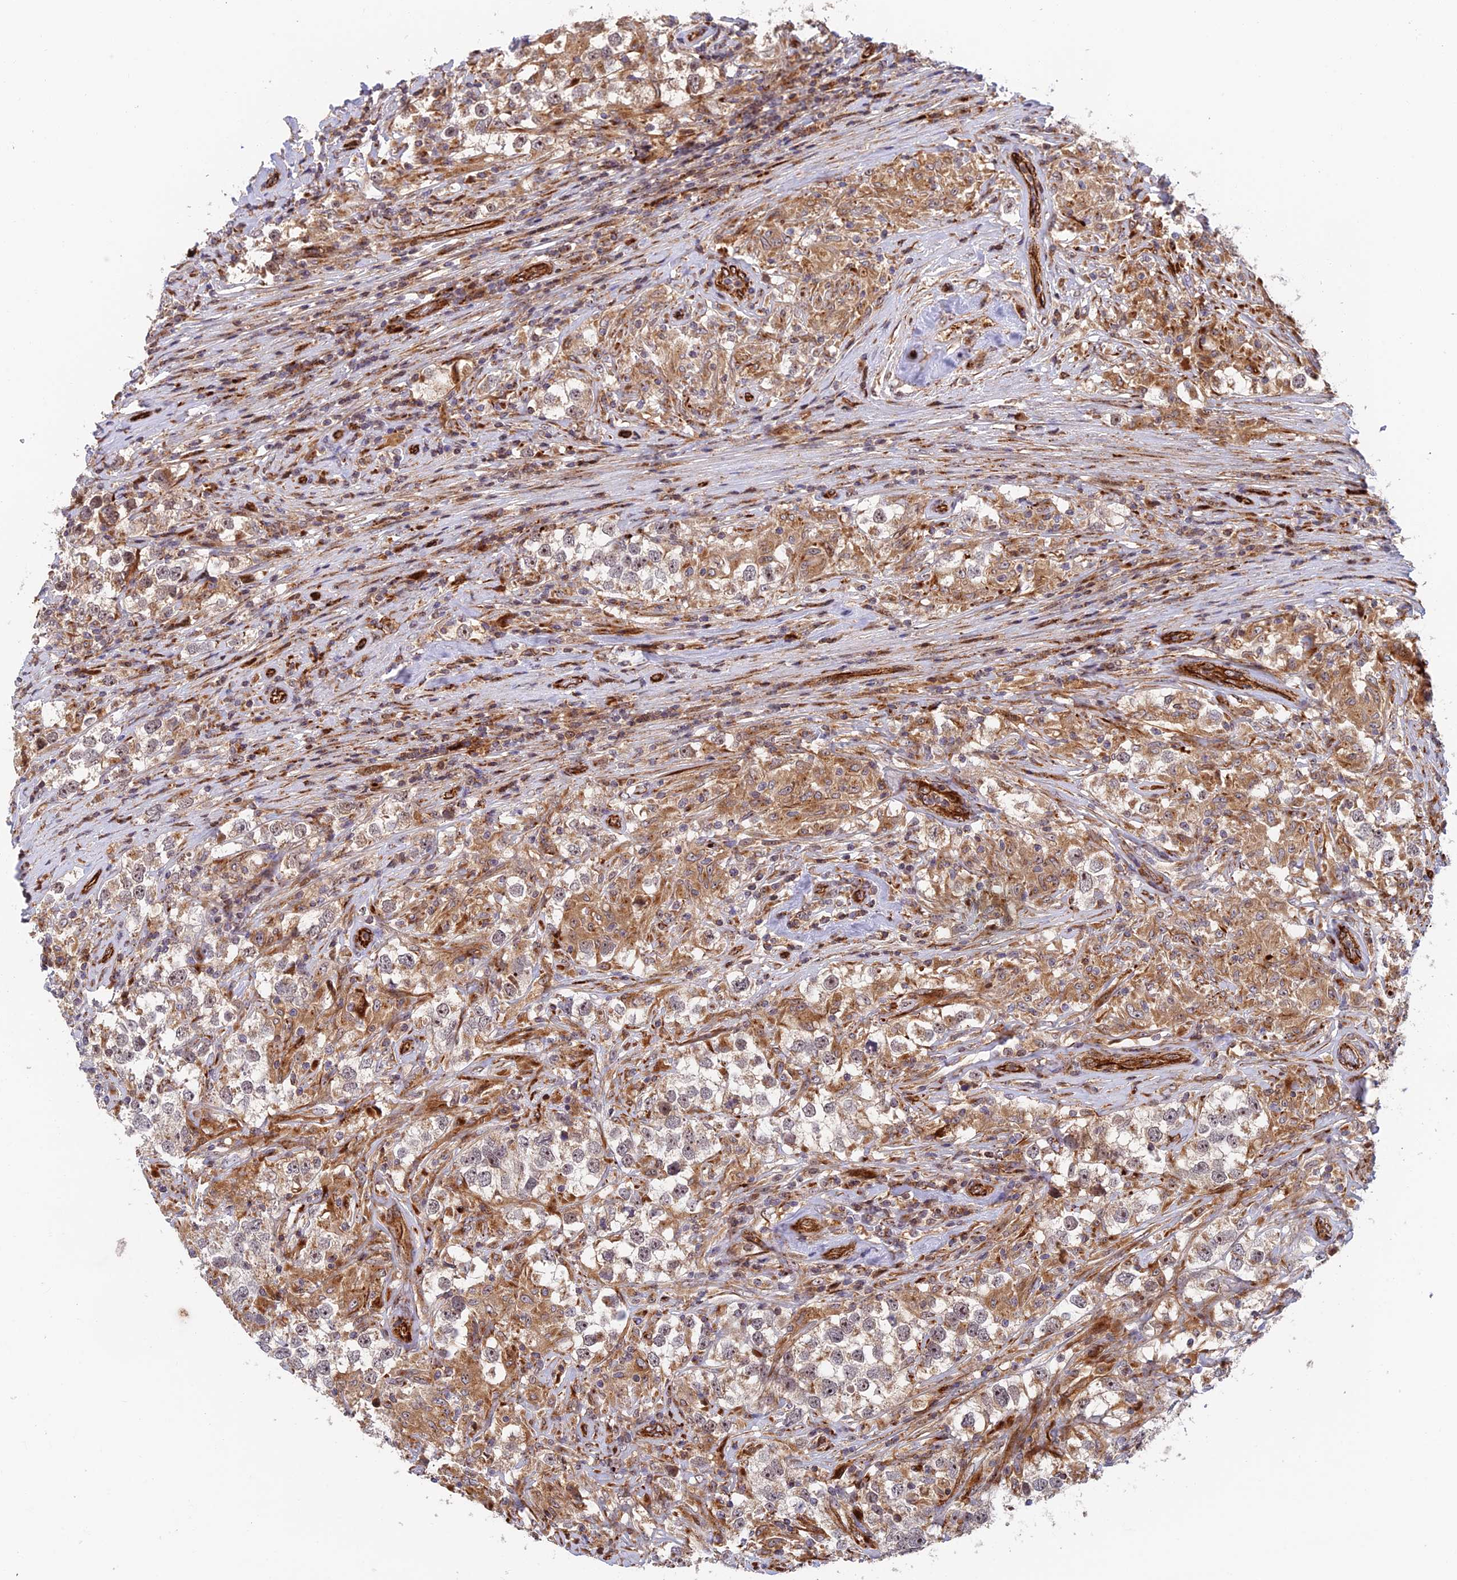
{"staining": {"intensity": "weak", "quantity": ">75%", "location": "cytoplasmic/membranous"}, "tissue": "testis cancer", "cell_type": "Tumor cells", "image_type": "cancer", "snomed": [{"axis": "morphology", "description": "Seminoma, NOS"}, {"axis": "topography", "description": "Testis"}], "caption": "Brown immunohistochemical staining in testis seminoma reveals weak cytoplasmic/membranous staining in approximately >75% of tumor cells.", "gene": "PPP2R3C", "patient": {"sex": "male", "age": 46}}